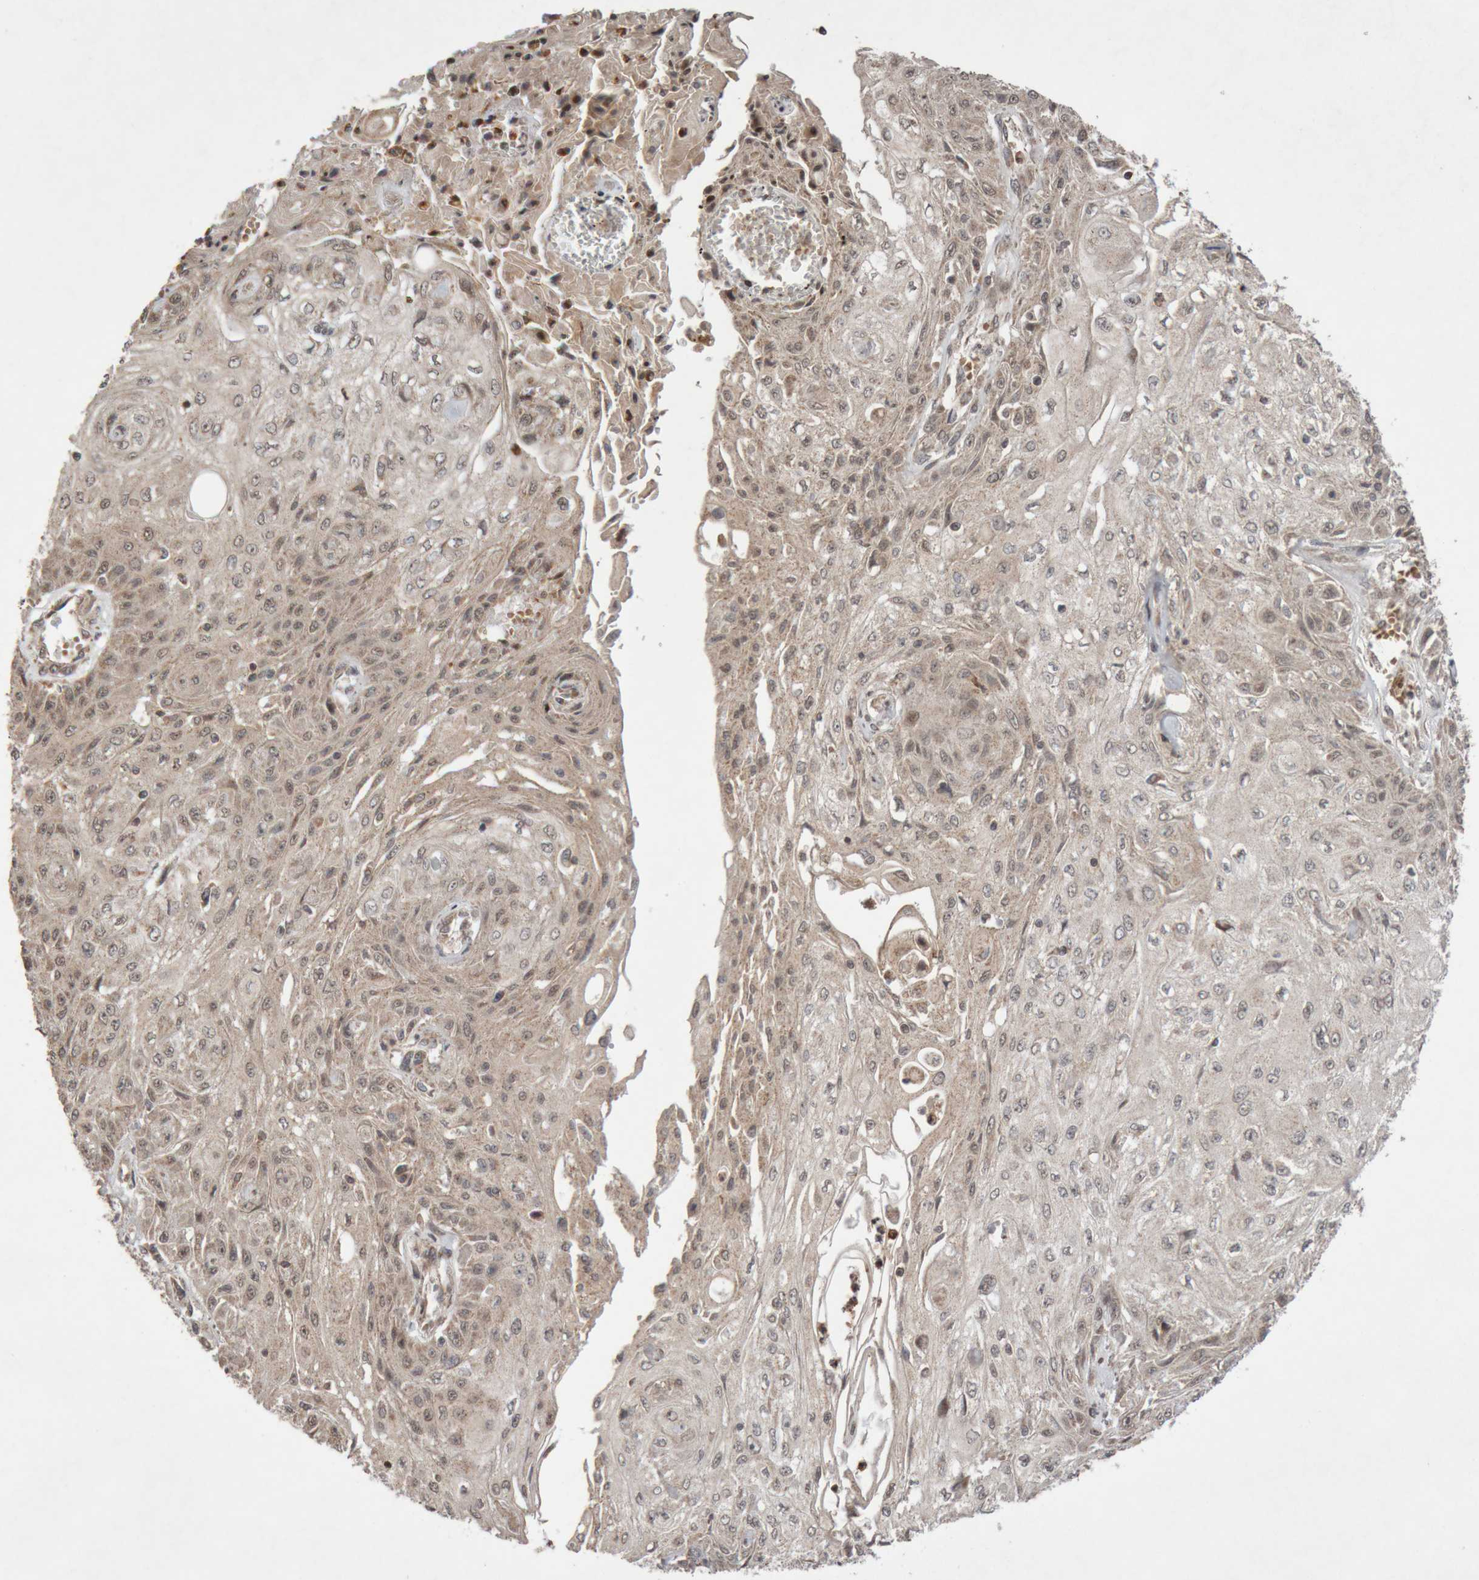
{"staining": {"intensity": "weak", "quantity": "25%-75%", "location": "cytoplasmic/membranous"}, "tissue": "skin cancer", "cell_type": "Tumor cells", "image_type": "cancer", "snomed": [{"axis": "morphology", "description": "Squamous cell carcinoma, NOS"}, {"axis": "morphology", "description": "Squamous cell carcinoma, metastatic, NOS"}, {"axis": "topography", "description": "Skin"}, {"axis": "topography", "description": "Lymph node"}], "caption": "IHC photomicrograph of neoplastic tissue: human metastatic squamous cell carcinoma (skin) stained using IHC reveals low levels of weak protein expression localized specifically in the cytoplasmic/membranous of tumor cells, appearing as a cytoplasmic/membranous brown color.", "gene": "KIF21B", "patient": {"sex": "male", "age": 75}}